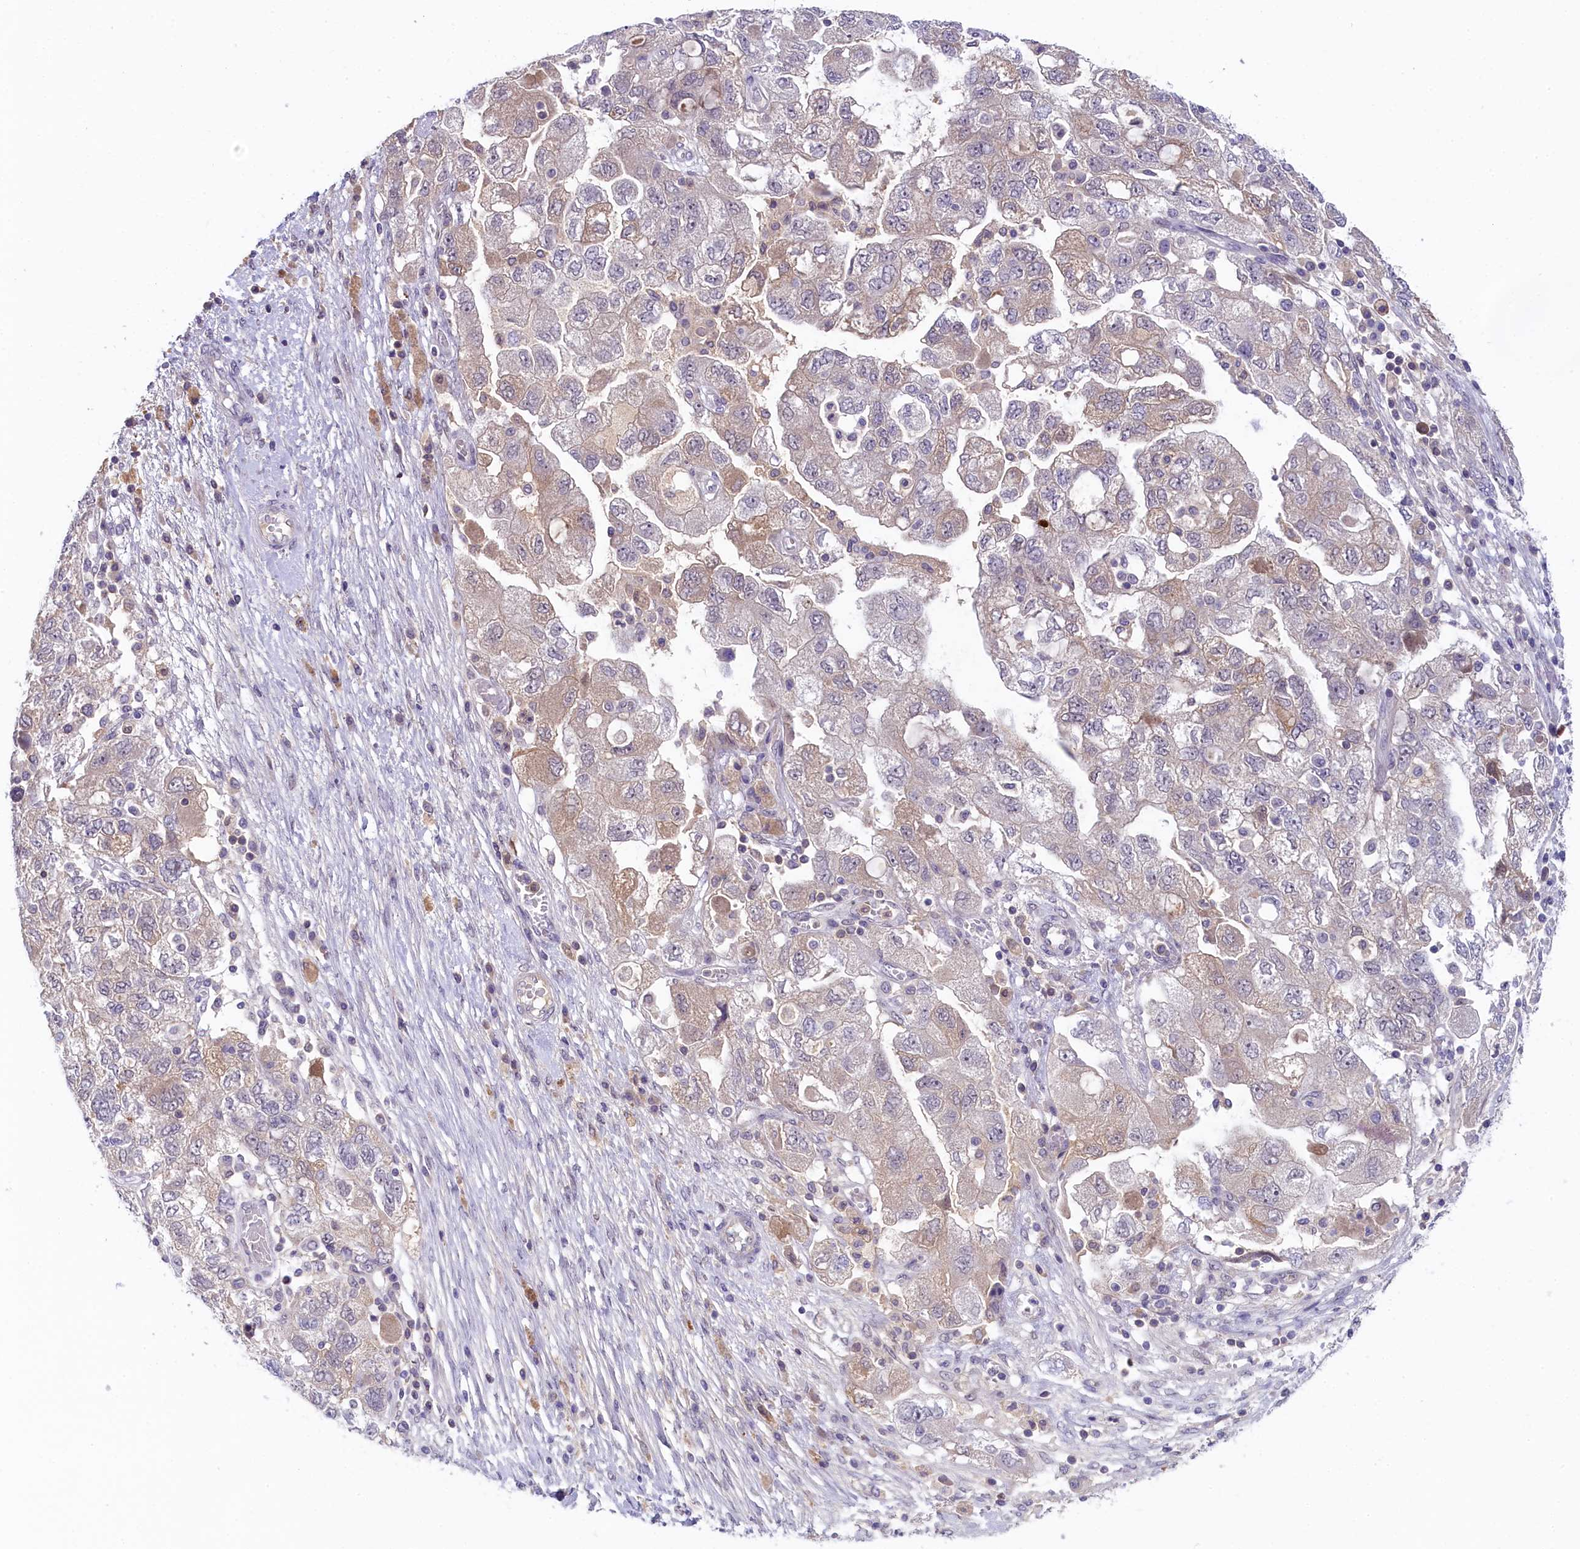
{"staining": {"intensity": "weak", "quantity": "<25%", "location": "cytoplasmic/membranous"}, "tissue": "ovarian cancer", "cell_type": "Tumor cells", "image_type": "cancer", "snomed": [{"axis": "morphology", "description": "Carcinoma, NOS"}, {"axis": "morphology", "description": "Cystadenocarcinoma, serous, NOS"}, {"axis": "topography", "description": "Ovary"}], "caption": "Immunohistochemistry histopathology image of ovarian carcinoma stained for a protein (brown), which displays no positivity in tumor cells.", "gene": "CRAMP1", "patient": {"sex": "female", "age": 69}}